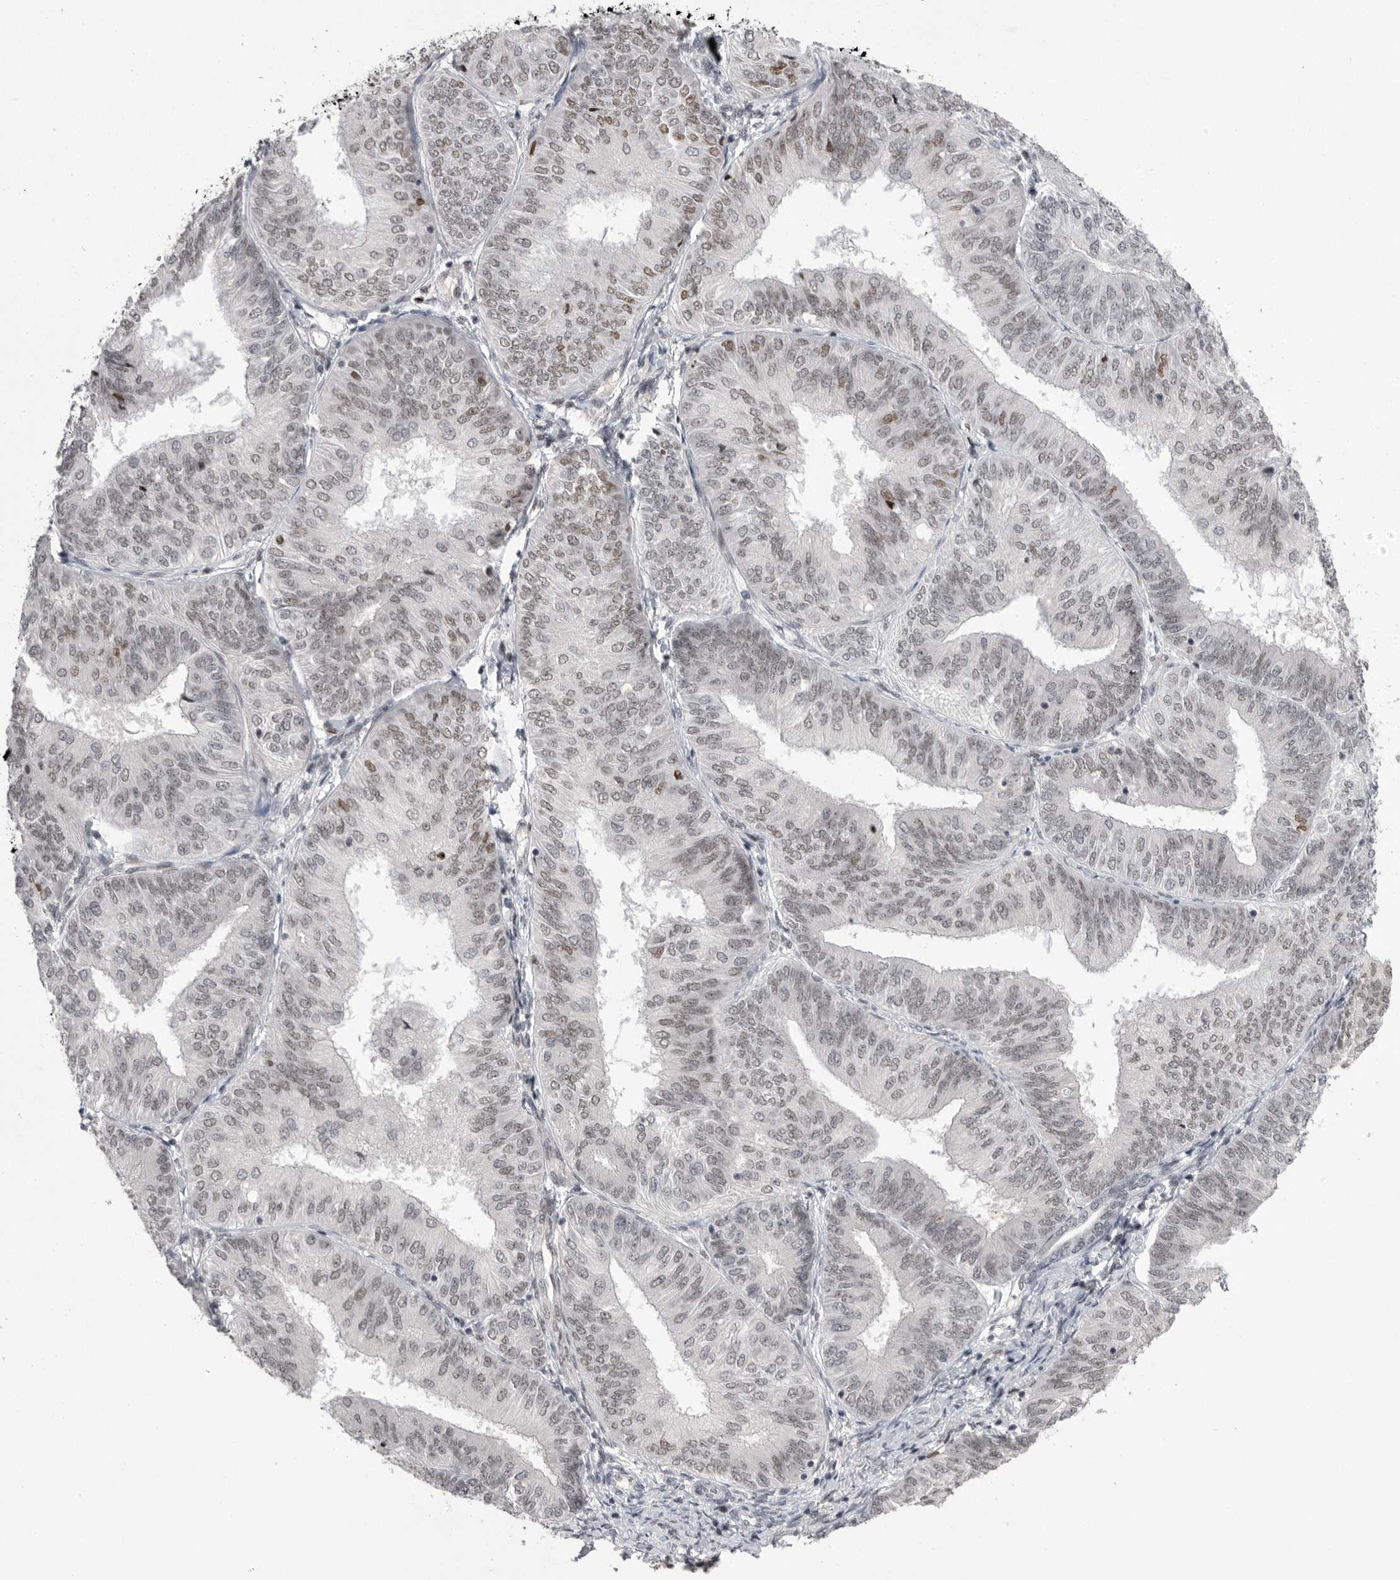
{"staining": {"intensity": "moderate", "quantity": "25%-75%", "location": "nuclear"}, "tissue": "endometrial cancer", "cell_type": "Tumor cells", "image_type": "cancer", "snomed": [{"axis": "morphology", "description": "Adenocarcinoma, NOS"}, {"axis": "topography", "description": "Endometrium"}], "caption": "Human adenocarcinoma (endometrial) stained for a protein (brown) shows moderate nuclear positive staining in about 25%-75% of tumor cells.", "gene": "POU5F1", "patient": {"sex": "female", "age": 58}}